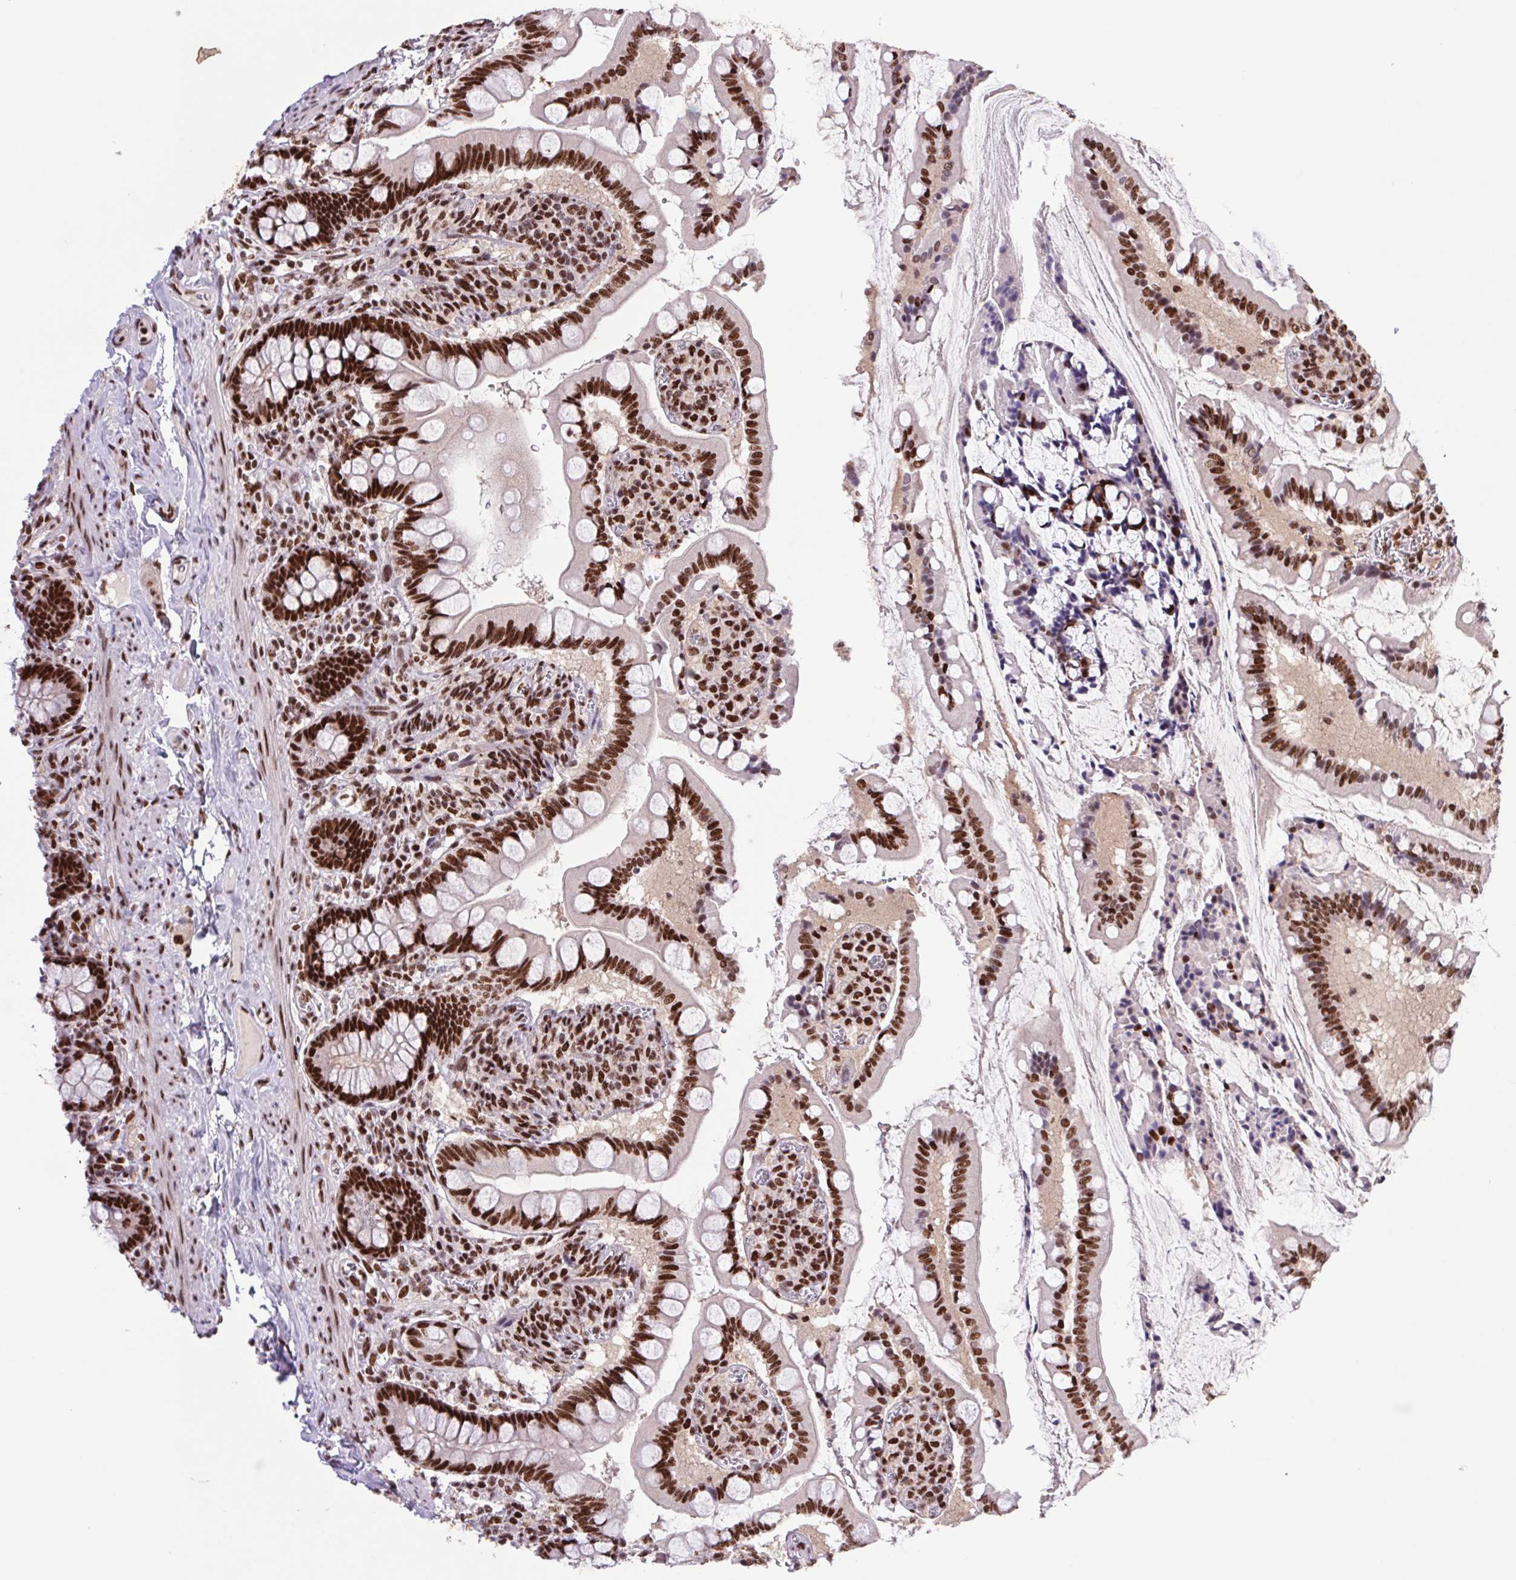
{"staining": {"intensity": "strong", "quantity": ">75%", "location": "nuclear"}, "tissue": "small intestine", "cell_type": "Glandular cells", "image_type": "normal", "snomed": [{"axis": "morphology", "description": "Normal tissue, NOS"}, {"axis": "topography", "description": "Small intestine"}], "caption": "A brown stain labels strong nuclear positivity of a protein in glandular cells of benign human small intestine.", "gene": "LDLRAD4", "patient": {"sex": "female", "age": 56}}